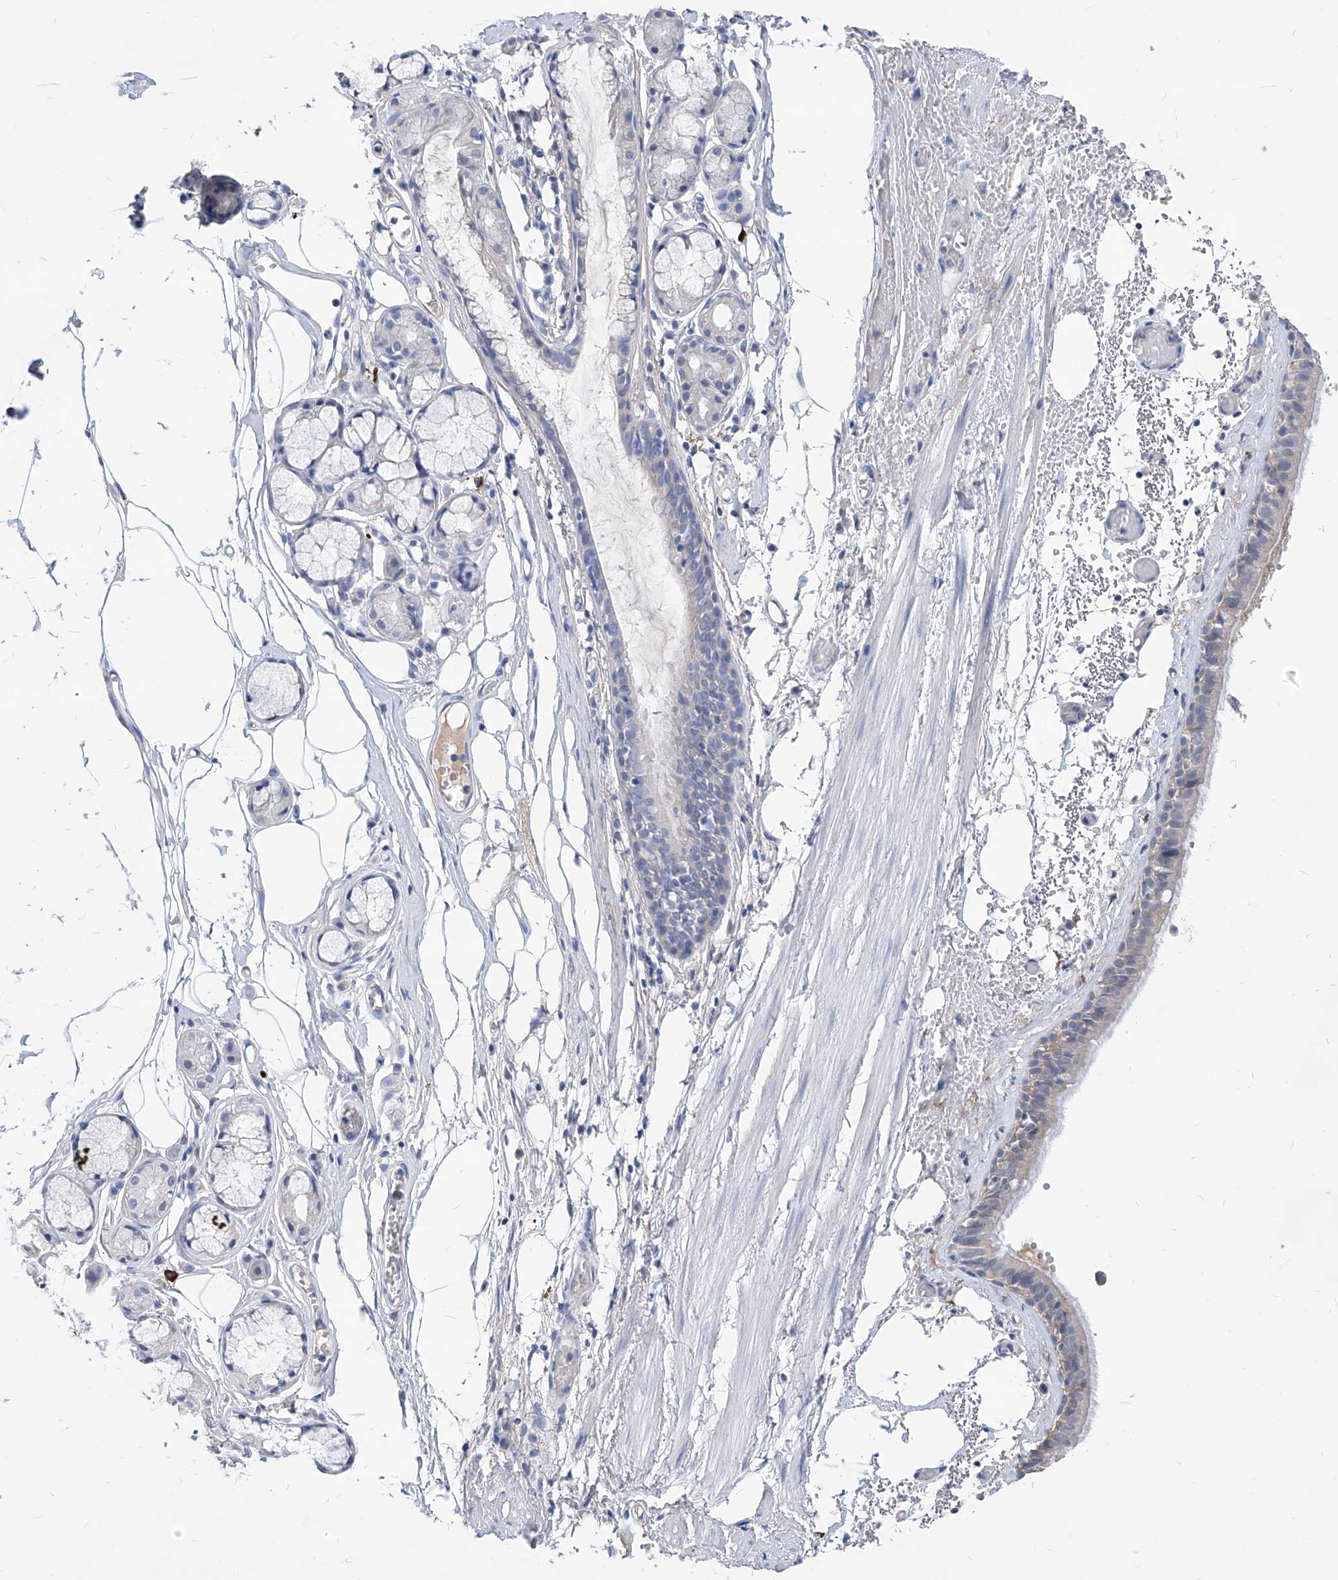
{"staining": {"intensity": "negative", "quantity": "none", "location": "none"}, "tissue": "bronchus", "cell_type": "Respiratory epithelial cells", "image_type": "normal", "snomed": [{"axis": "morphology", "description": "Normal tissue, NOS"}, {"axis": "topography", "description": "Bronchus"}, {"axis": "topography", "description": "Lung"}], "caption": "Image shows no protein positivity in respiratory epithelial cells of normal bronchus. Brightfield microscopy of immunohistochemistry stained with DAB (3,3'-diaminobenzidine) (brown) and hematoxylin (blue), captured at high magnification.", "gene": "AKAP10", "patient": {"sex": "male", "age": 56}}